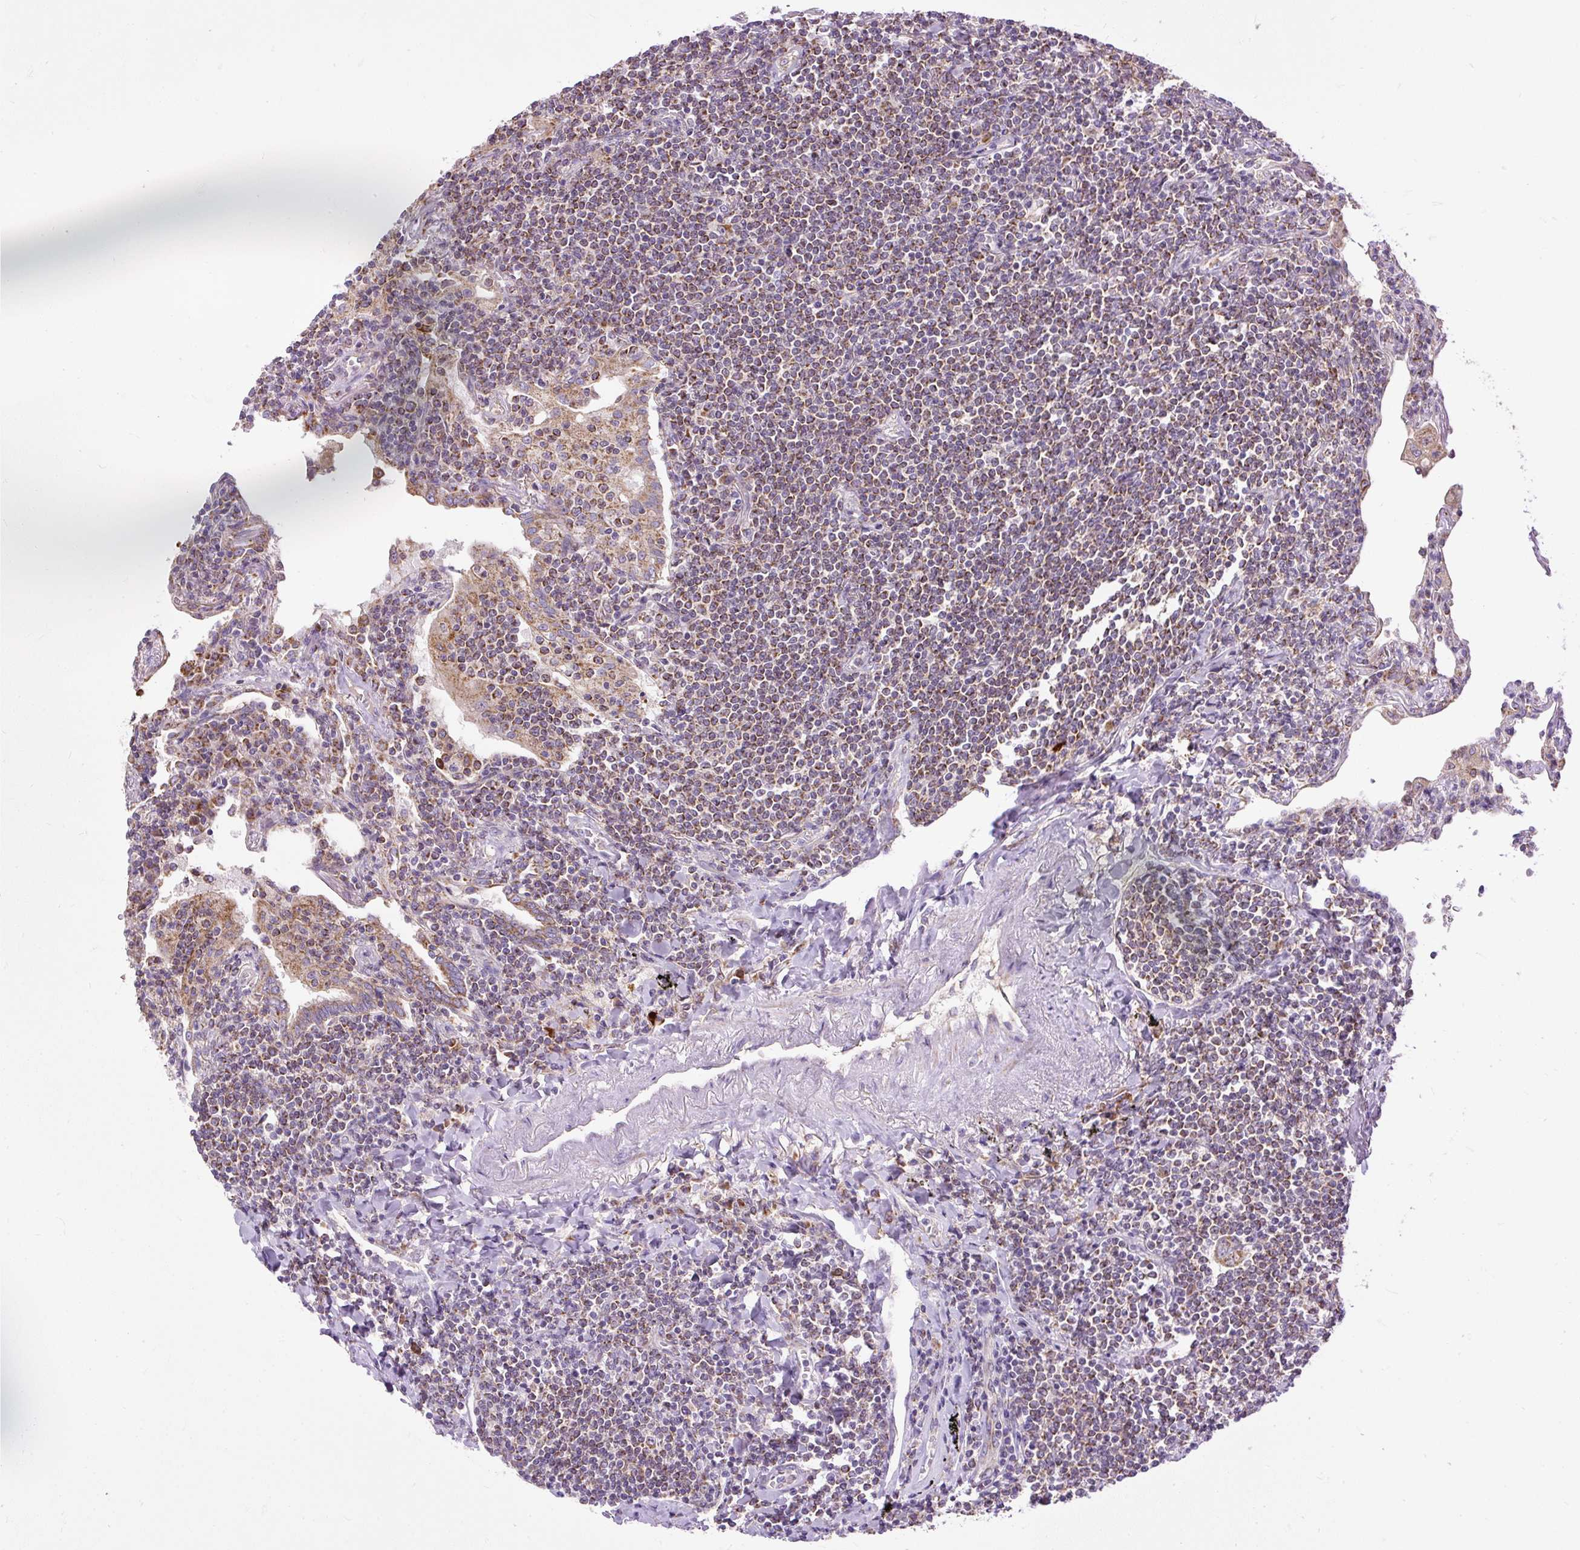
{"staining": {"intensity": "moderate", "quantity": ">75%", "location": "cytoplasmic/membranous"}, "tissue": "lymphoma", "cell_type": "Tumor cells", "image_type": "cancer", "snomed": [{"axis": "morphology", "description": "Malignant lymphoma, non-Hodgkin's type, Low grade"}, {"axis": "topography", "description": "Lung"}], "caption": "There is medium levels of moderate cytoplasmic/membranous expression in tumor cells of lymphoma, as demonstrated by immunohistochemical staining (brown color).", "gene": "TM2D3", "patient": {"sex": "female", "age": 71}}